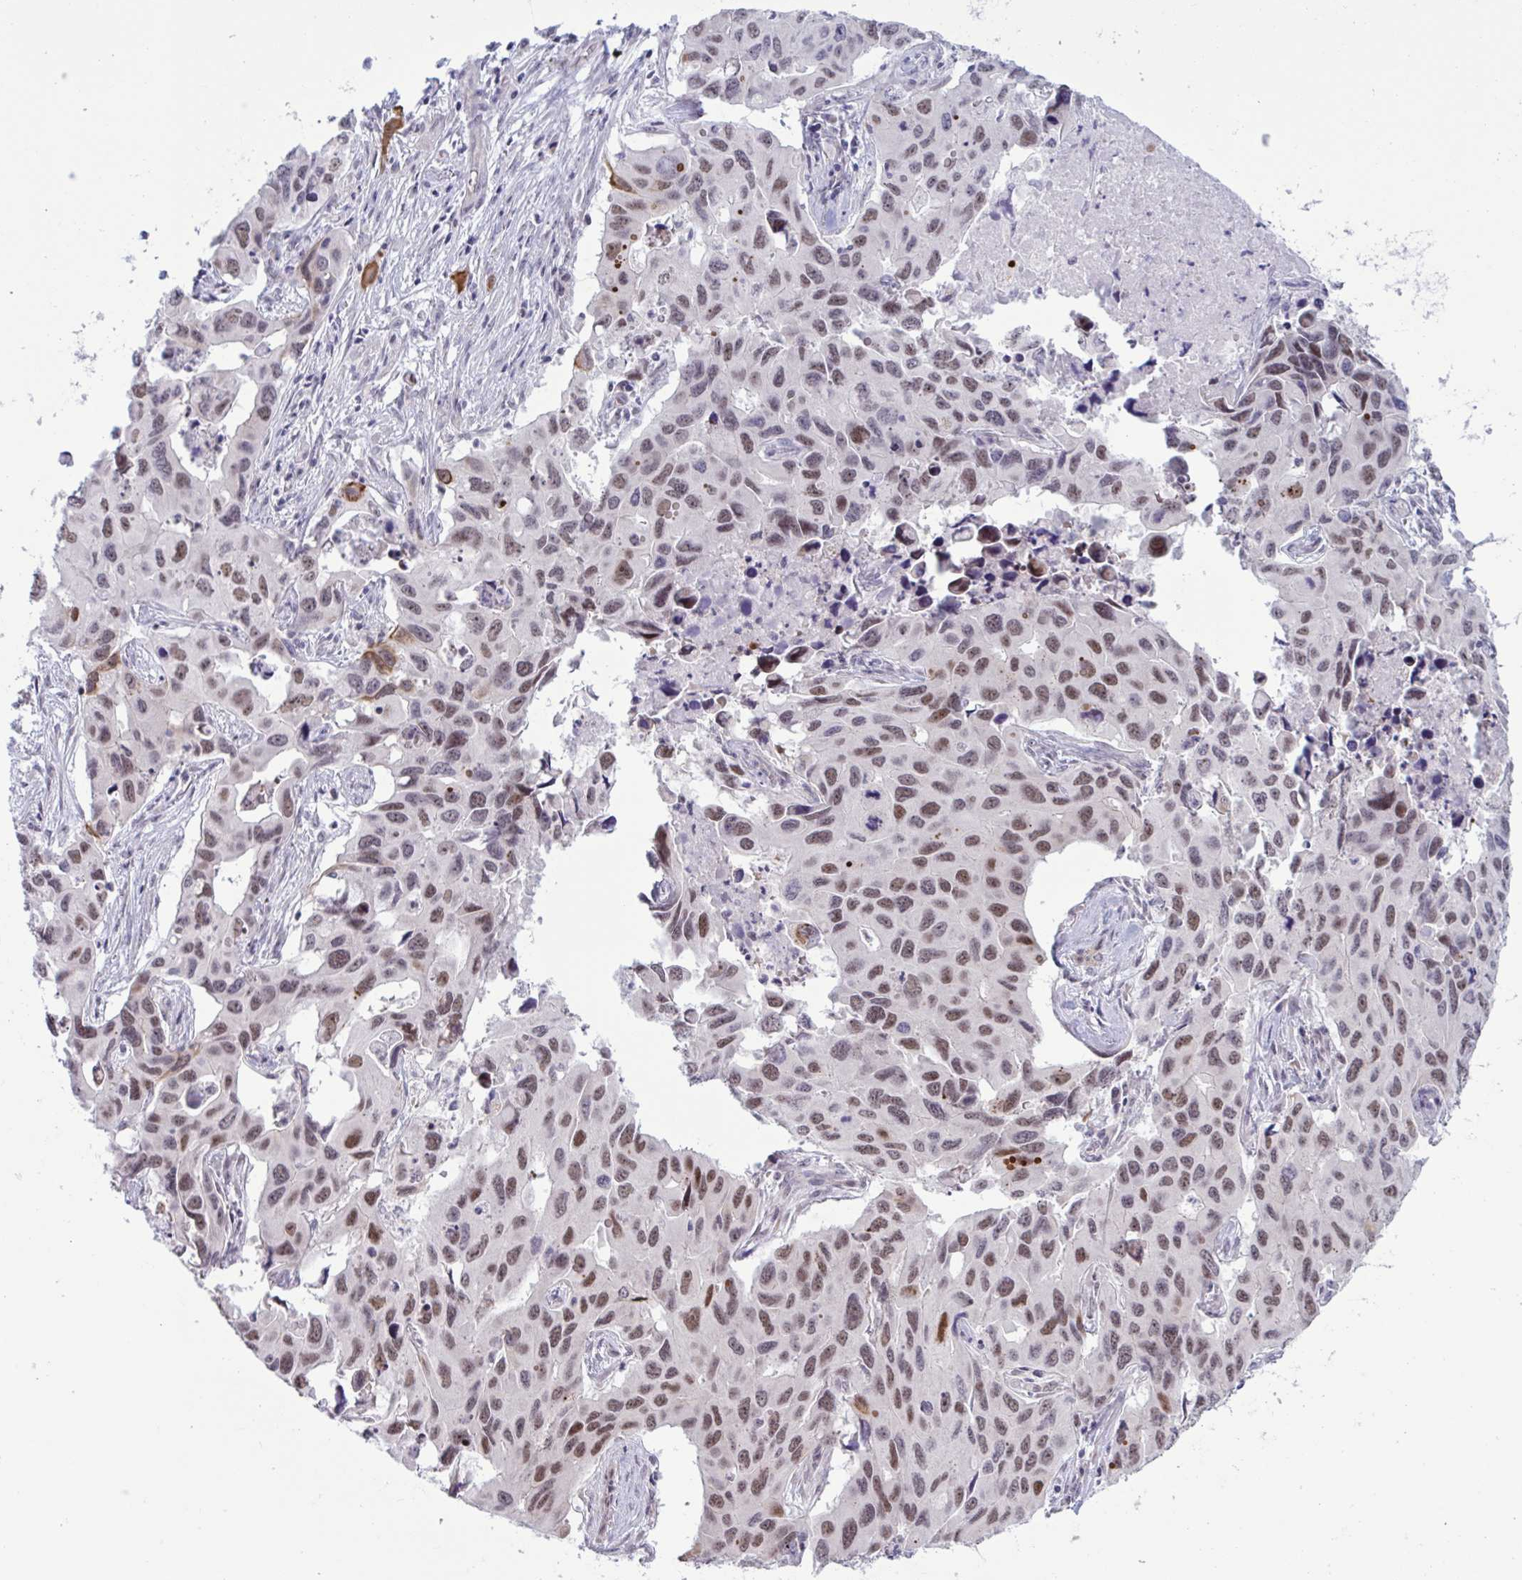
{"staining": {"intensity": "moderate", "quantity": "25%-75%", "location": "nuclear"}, "tissue": "lung cancer", "cell_type": "Tumor cells", "image_type": "cancer", "snomed": [{"axis": "morphology", "description": "Adenocarcinoma, NOS"}, {"axis": "topography", "description": "Lung"}], "caption": "Adenocarcinoma (lung) was stained to show a protein in brown. There is medium levels of moderate nuclear positivity in about 25%-75% of tumor cells. Nuclei are stained in blue.", "gene": "PRMT6", "patient": {"sex": "male", "age": 64}}